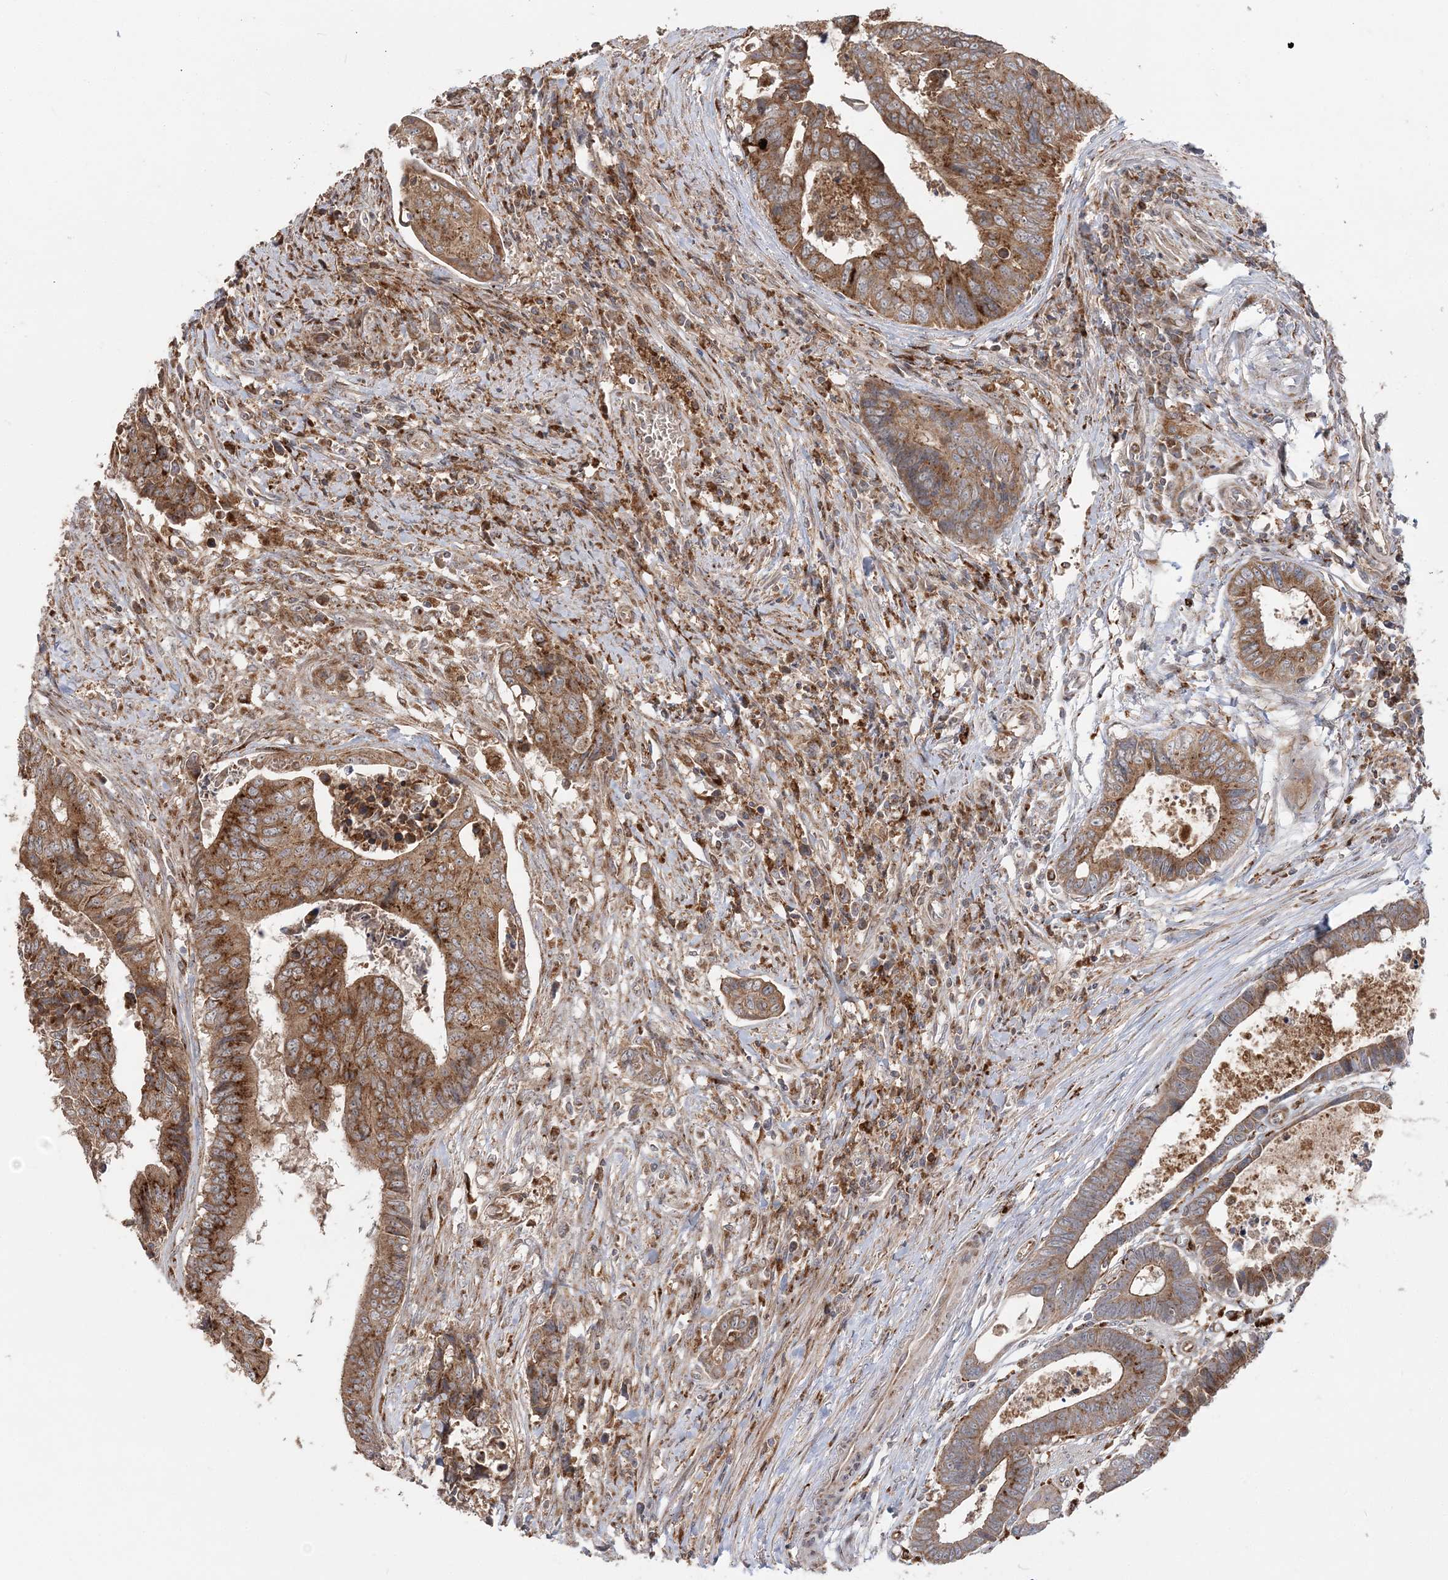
{"staining": {"intensity": "strong", "quantity": ">75%", "location": "cytoplasmic/membranous"}, "tissue": "colorectal cancer", "cell_type": "Tumor cells", "image_type": "cancer", "snomed": [{"axis": "morphology", "description": "Adenocarcinoma, NOS"}, {"axis": "topography", "description": "Rectum"}], "caption": "A photomicrograph of human colorectal cancer stained for a protein demonstrates strong cytoplasmic/membranous brown staining in tumor cells.", "gene": "ABCC3", "patient": {"sex": "male", "age": 84}}